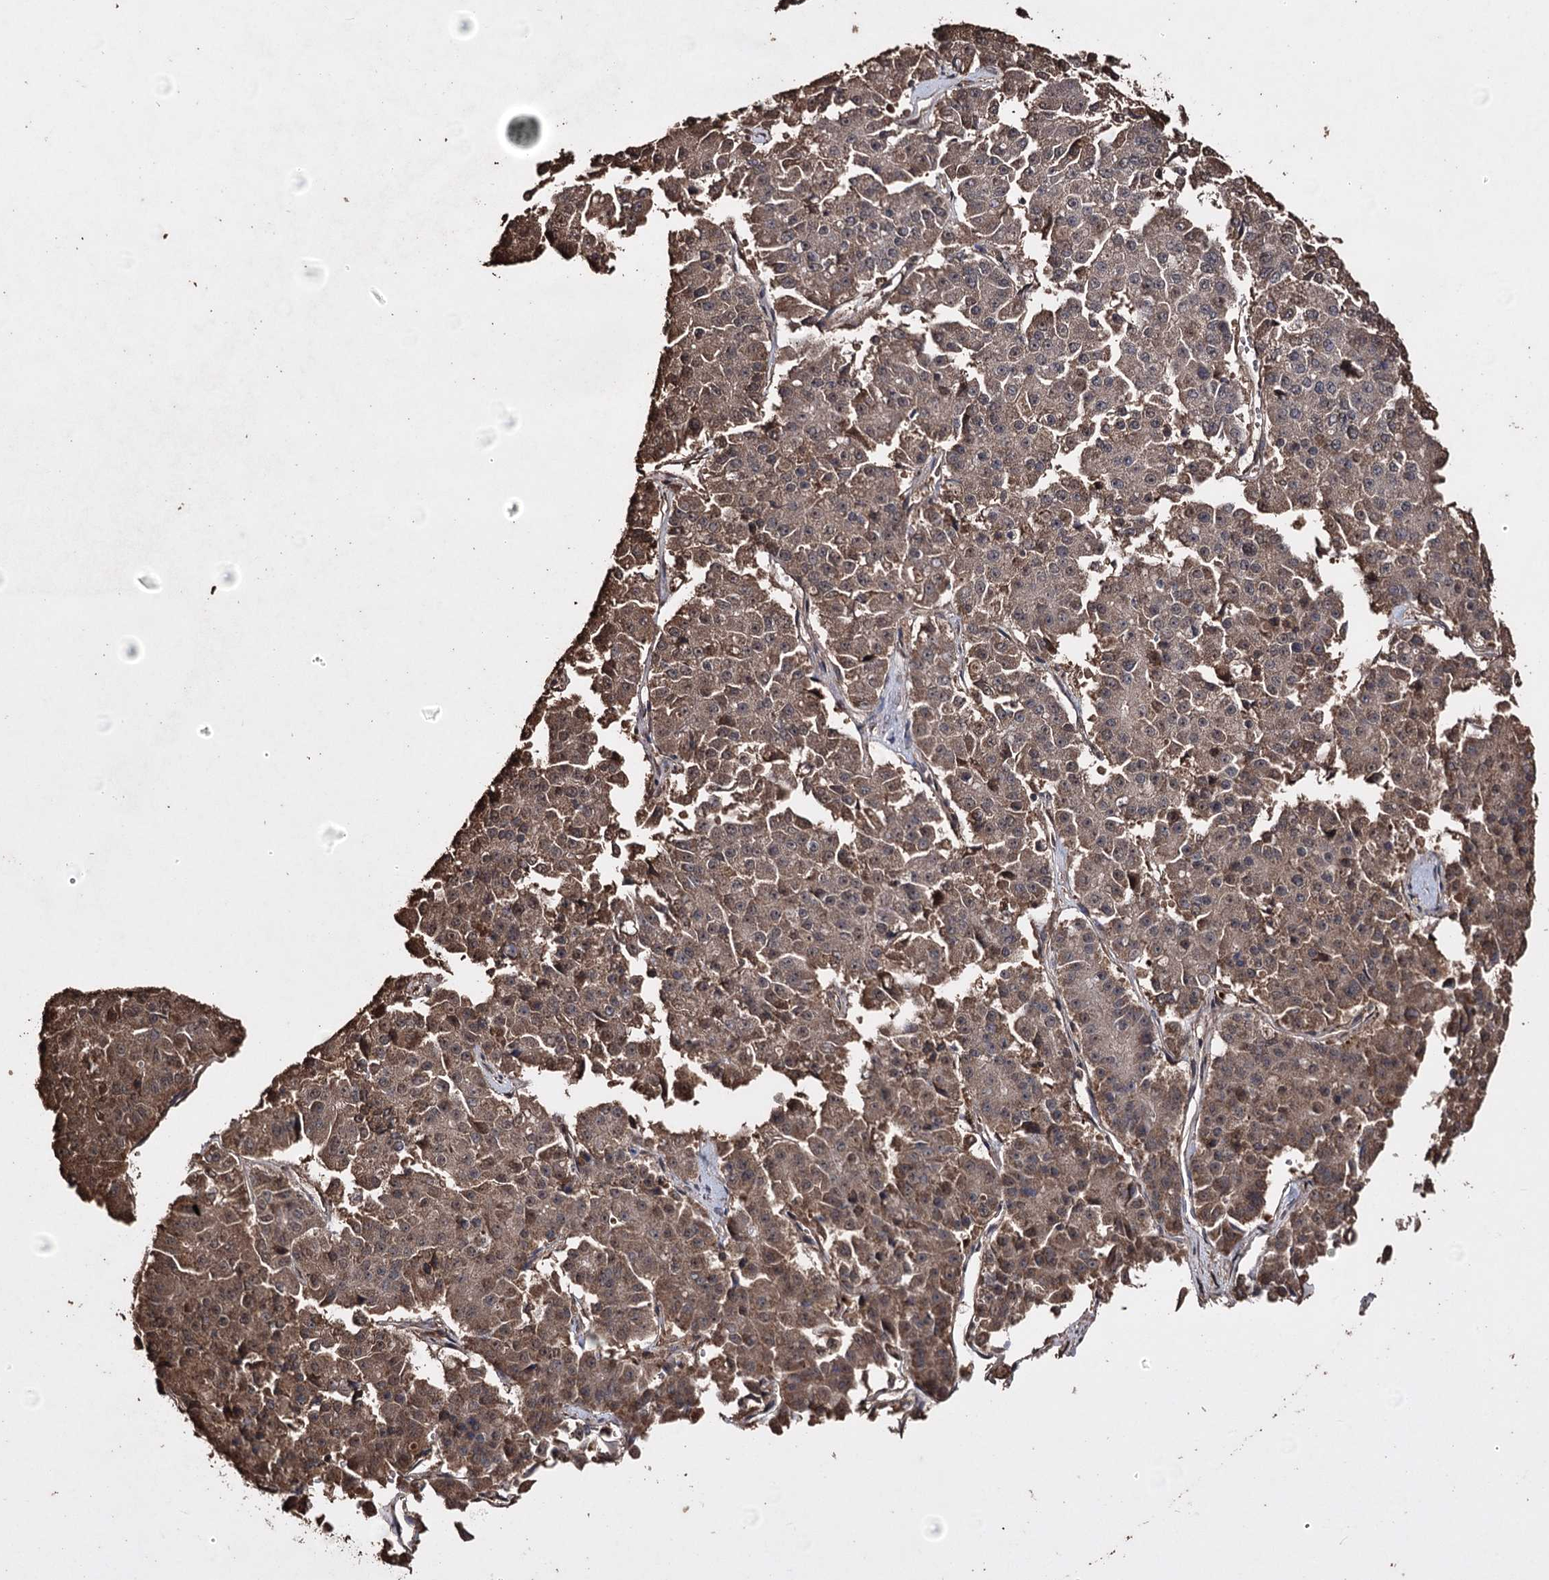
{"staining": {"intensity": "moderate", "quantity": "25%-75%", "location": "cytoplasmic/membranous"}, "tissue": "pancreatic cancer", "cell_type": "Tumor cells", "image_type": "cancer", "snomed": [{"axis": "morphology", "description": "Adenocarcinoma, NOS"}, {"axis": "topography", "description": "Pancreas"}], "caption": "Pancreatic cancer stained with a brown dye shows moderate cytoplasmic/membranous positive staining in about 25%-75% of tumor cells.", "gene": "ZNF662", "patient": {"sex": "male", "age": 50}}